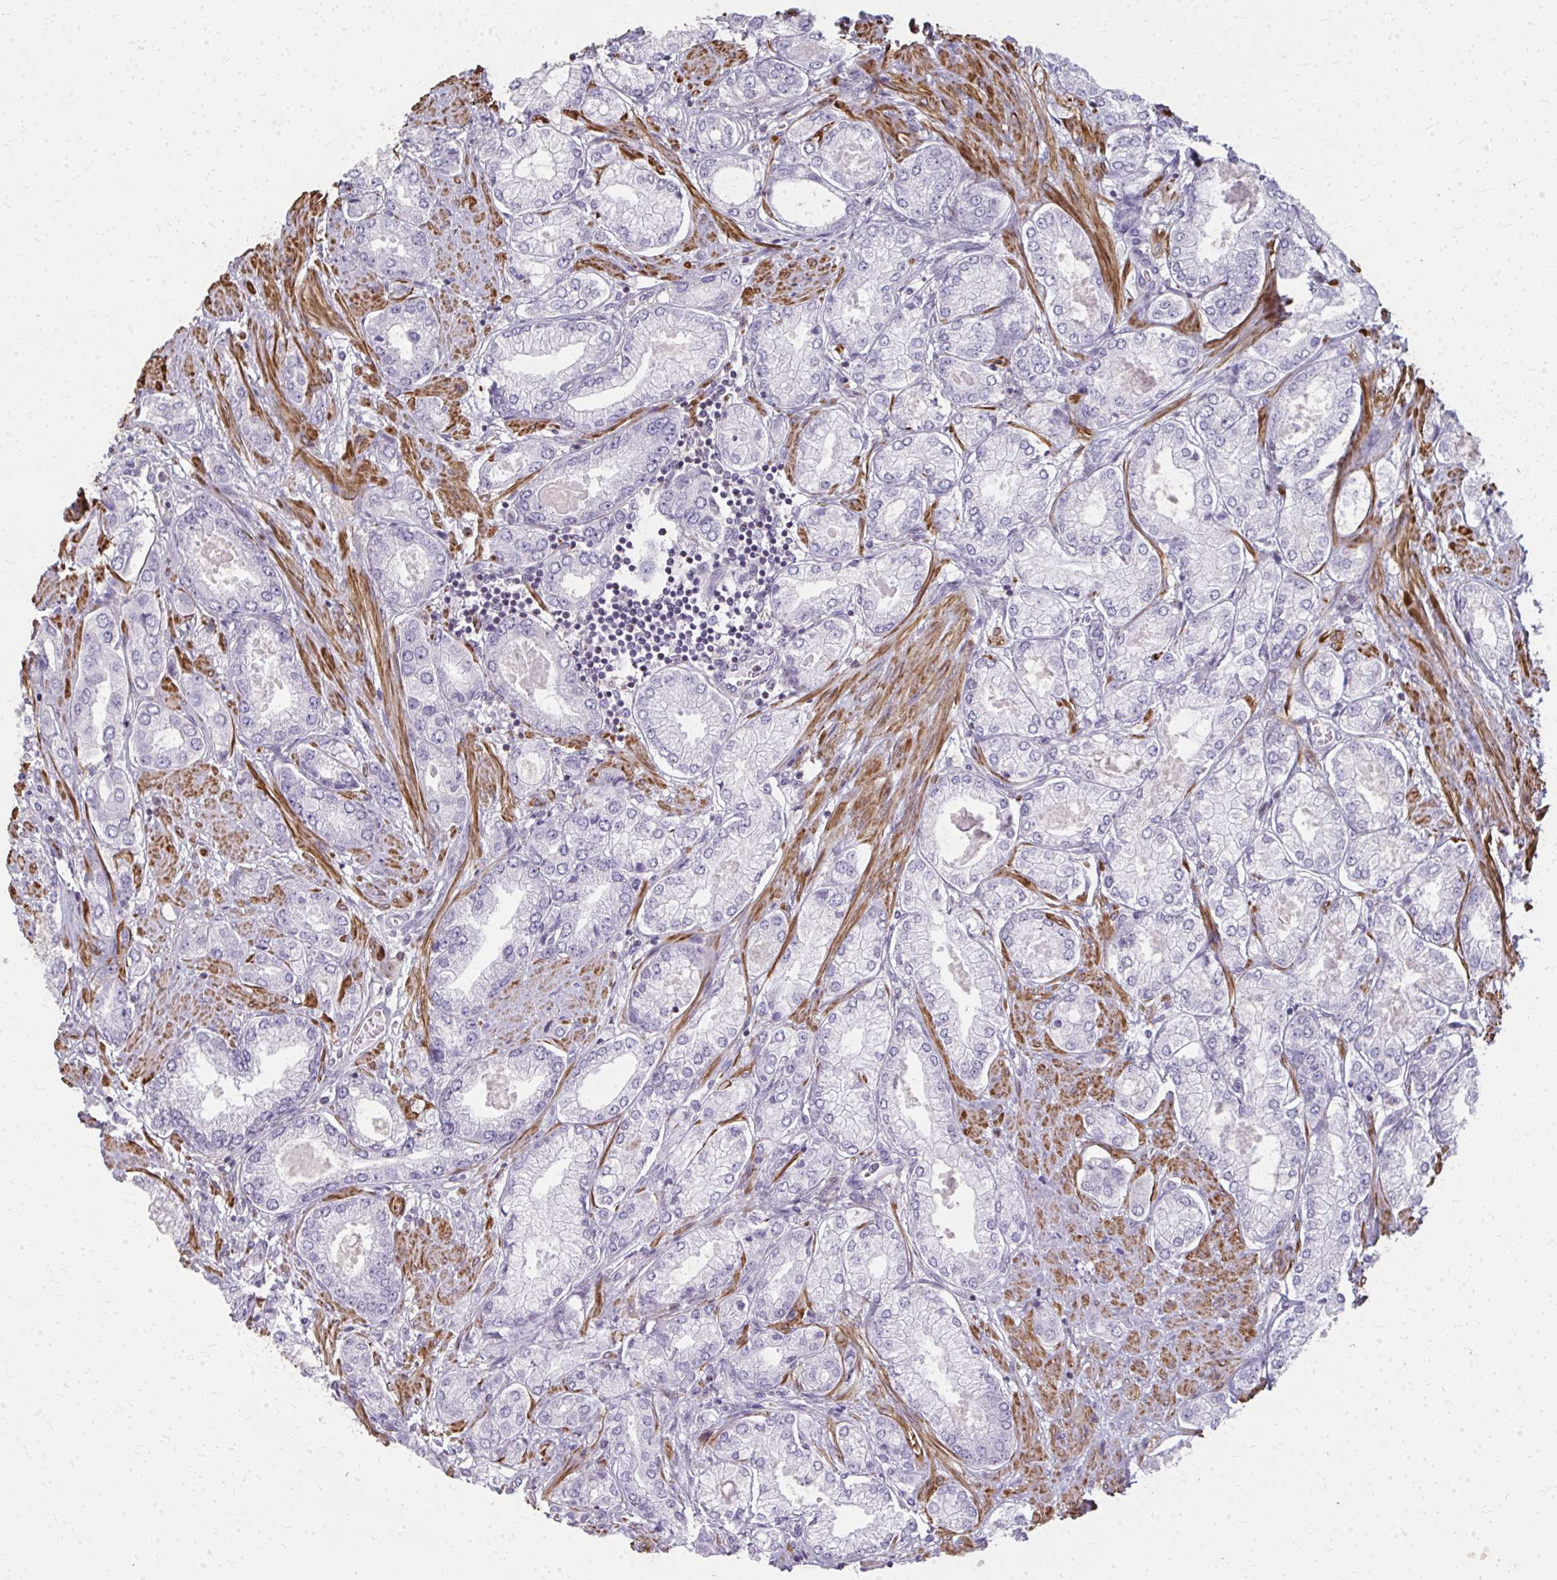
{"staining": {"intensity": "negative", "quantity": "none", "location": "none"}, "tissue": "prostate cancer", "cell_type": "Tumor cells", "image_type": "cancer", "snomed": [{"axis": "morphology", "description": "Adenocarcinoma, High grade"}, {"axis": "topography", "description": "Prostate"}], "caption": "An immunohistochemistry (IHC) image of adenocarcinoma (high-grade) (prostate) is shown. There is no staining in tumor cells of adenocarcinoma (high-grade) (prostate). Brightfield microscopy of IHC stained with DAB (3,3'-diaminobenzidine) (brown) and hematoxylin (blue), captured at high magnification.", "gene": "TENM4", "patient": {"sex": "male", "age": 68}}